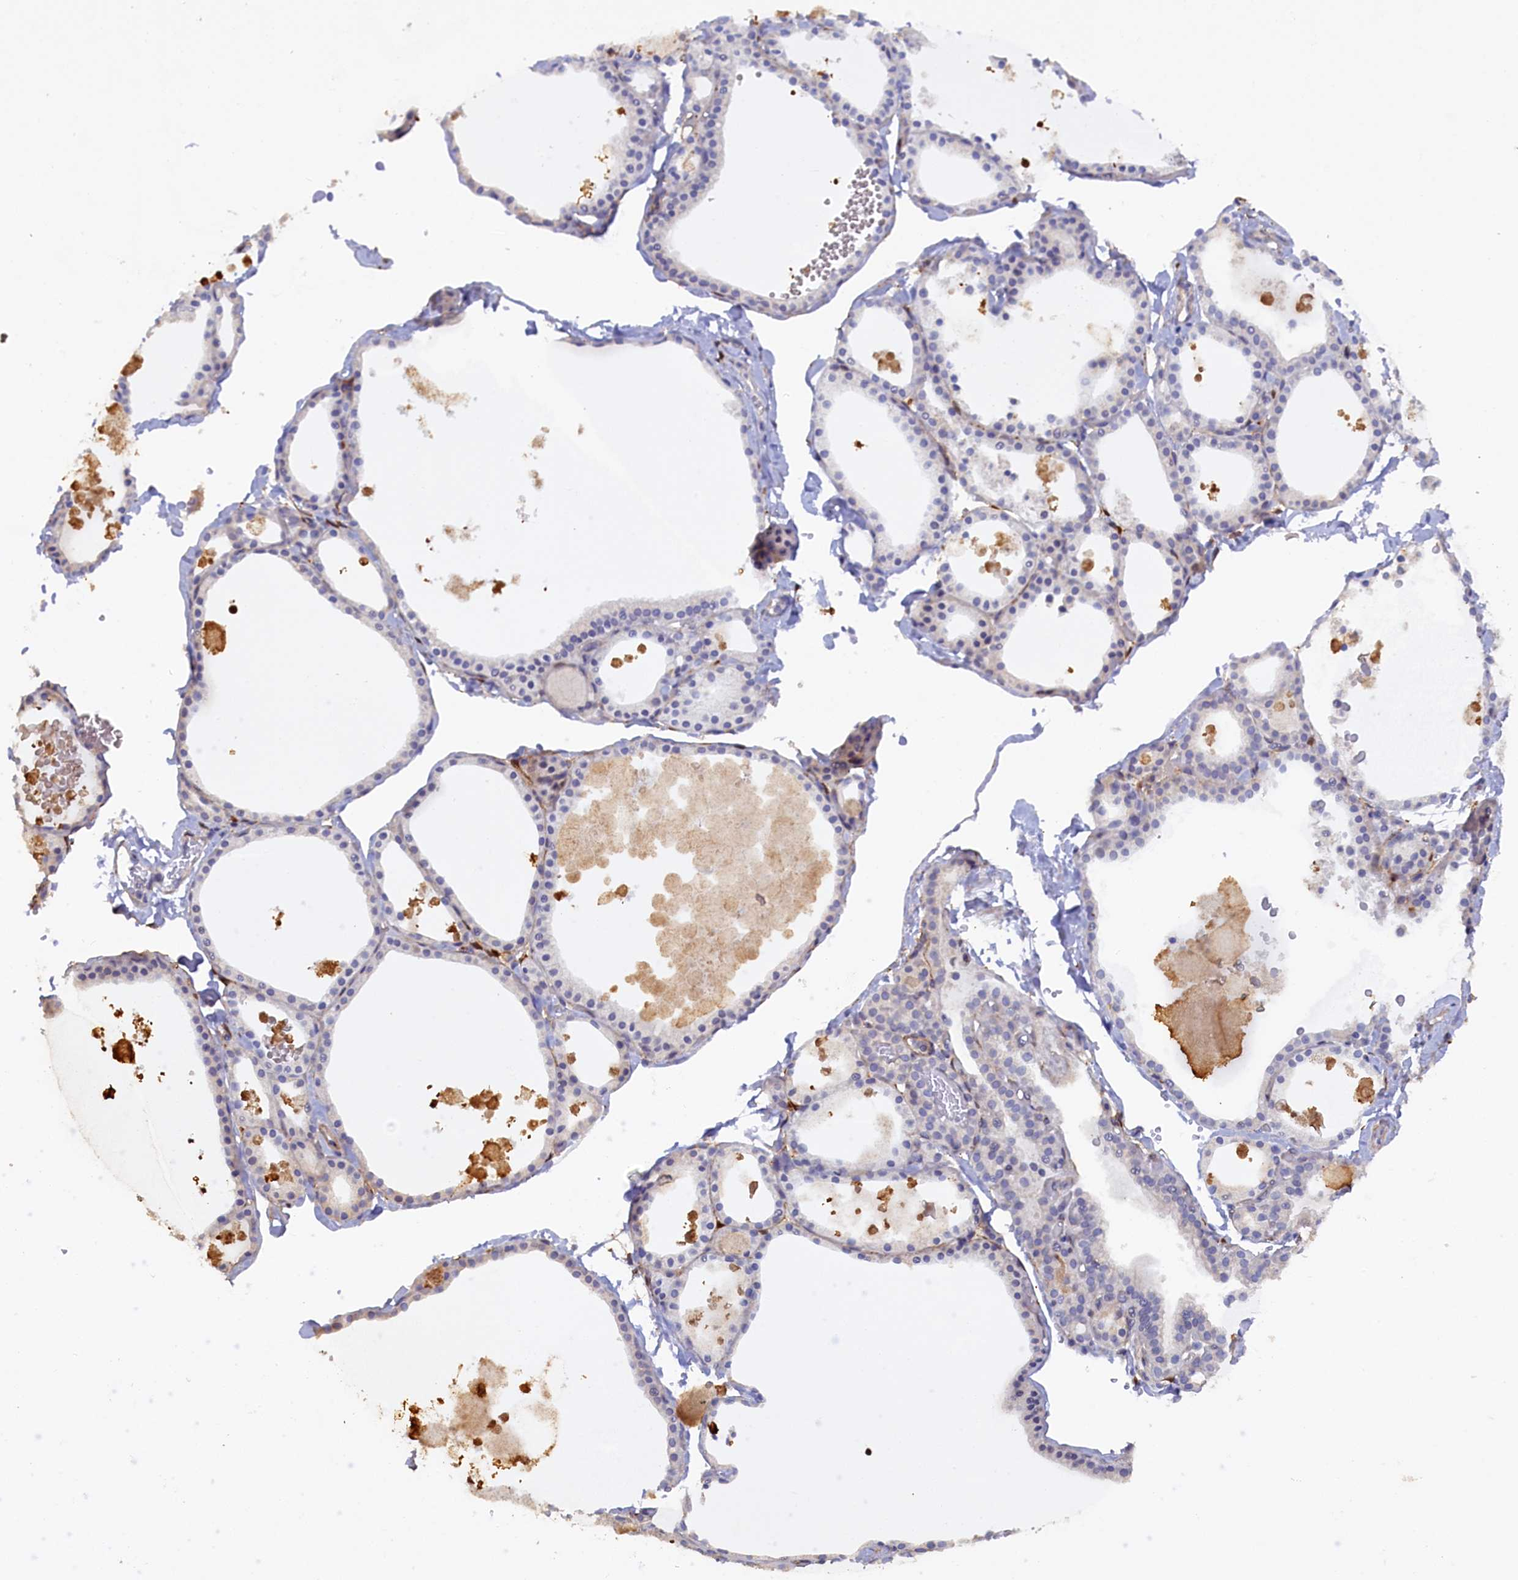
{"staining": {"intensity": "negative", "quantity": "none", "location": "none"}, "tissue": "thyroid gland", "cell_type": "Glandular cells", "image_type": "normal", "snomed": [{"axis": "morphology", "description": "Normal tissue, NOS"}, {"axis": "topography", "description": "Thyroid gland"}], "caption": "The immunohistochemistry histopathology image has no significant positivity in glandular cells of thyroid gland.", "gene": "POGLUT3", "patient": {"sex": "male", "age": 56}}